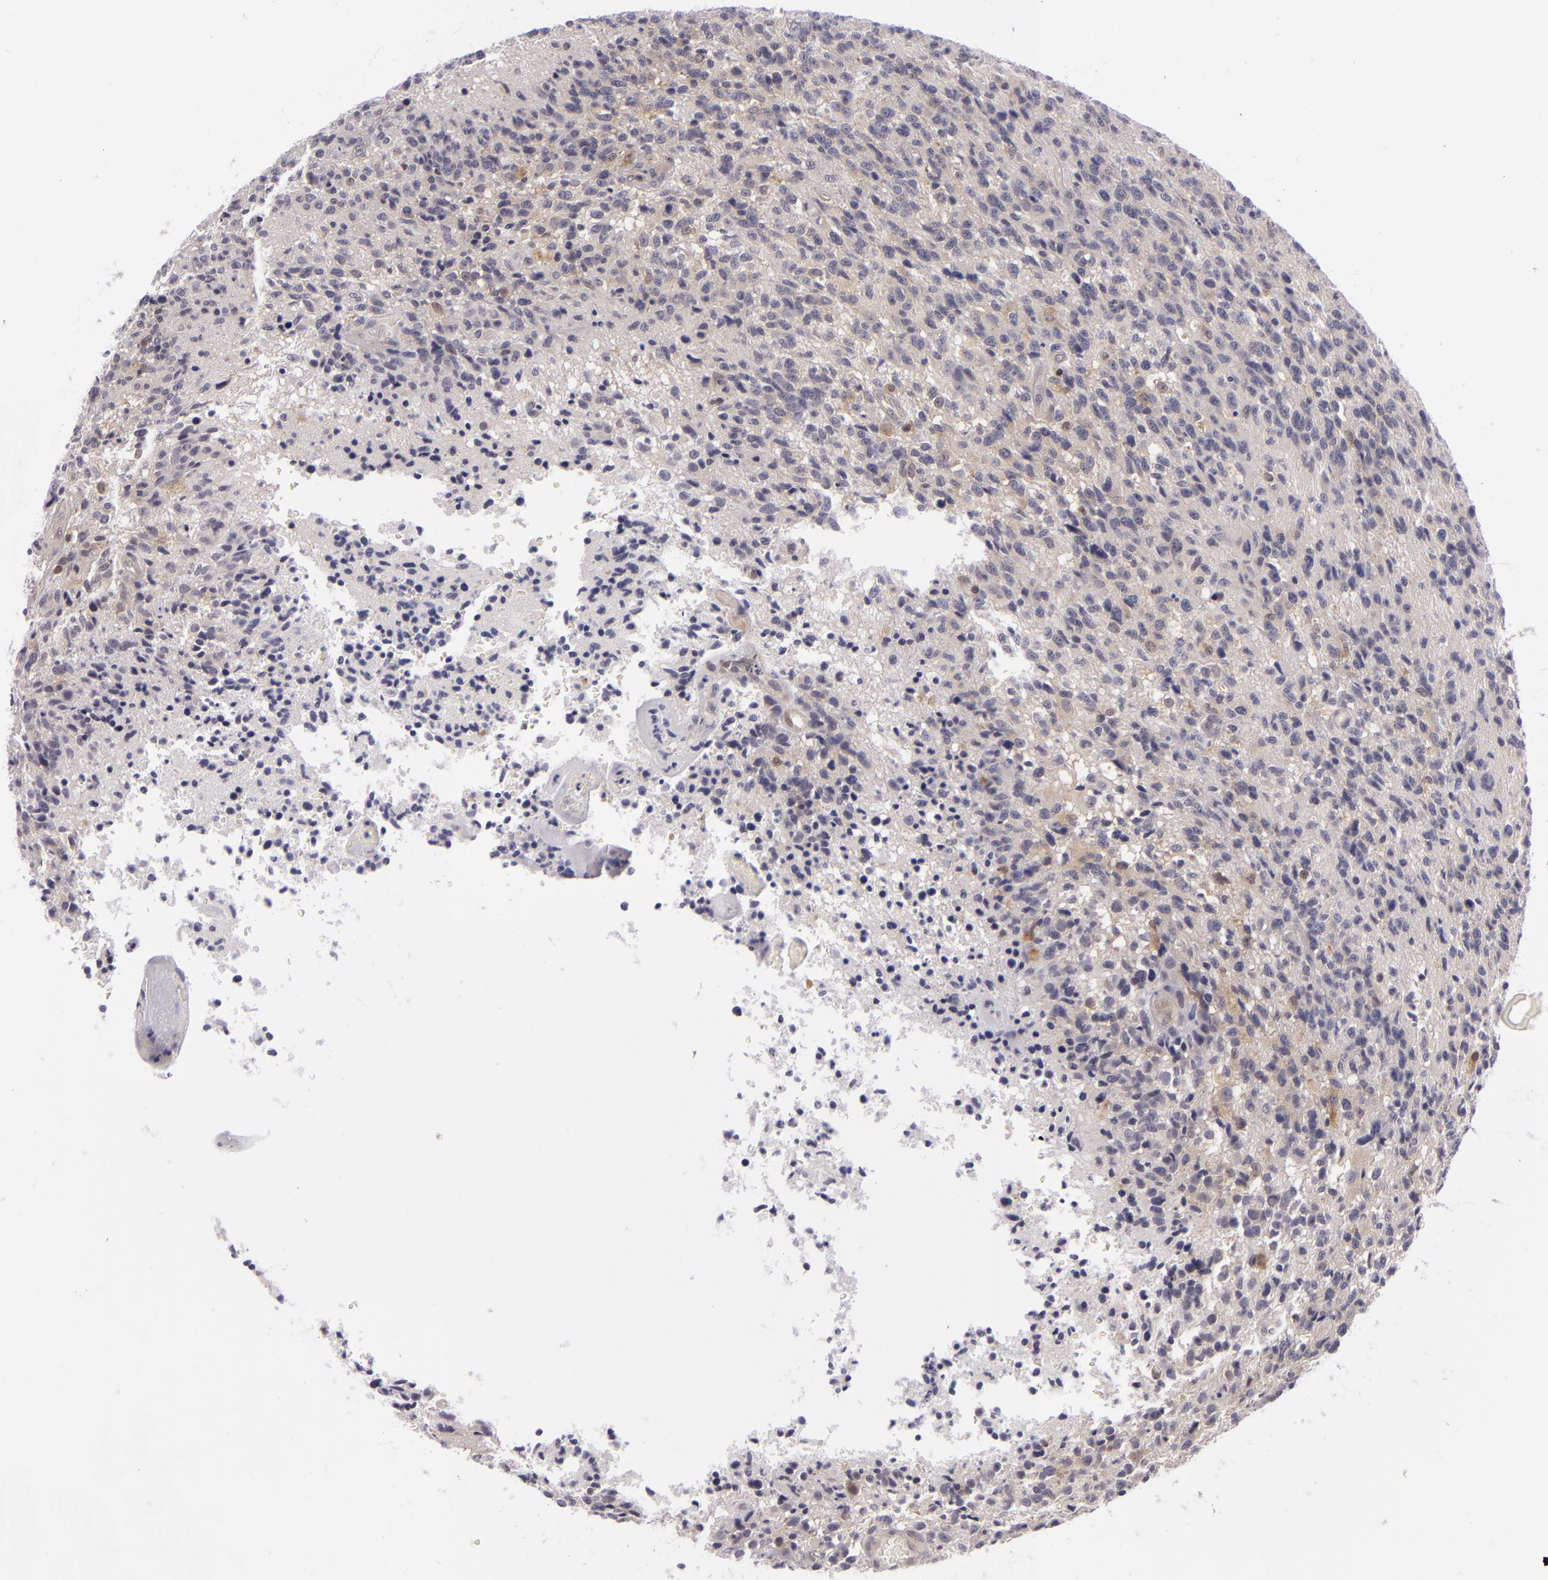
{"staining": {"intensity": "negative", "quantity": "none", "location": "none"}, "tissue": "glioma", "cell_type": "Tumor cells", "image_type": "cancer", "snomed": [{"axis": "morphology", "description": "Glioma, malignant, High grade"}, {"axis": "topography", "description": "Brain"}], "caption": "Malignant glioma (high-grade) was stained to show a protein in brown. There is no significant positivity in tumor cells.", "gene": "BCL10", "patient": {"sex": "male", "age": 36}}